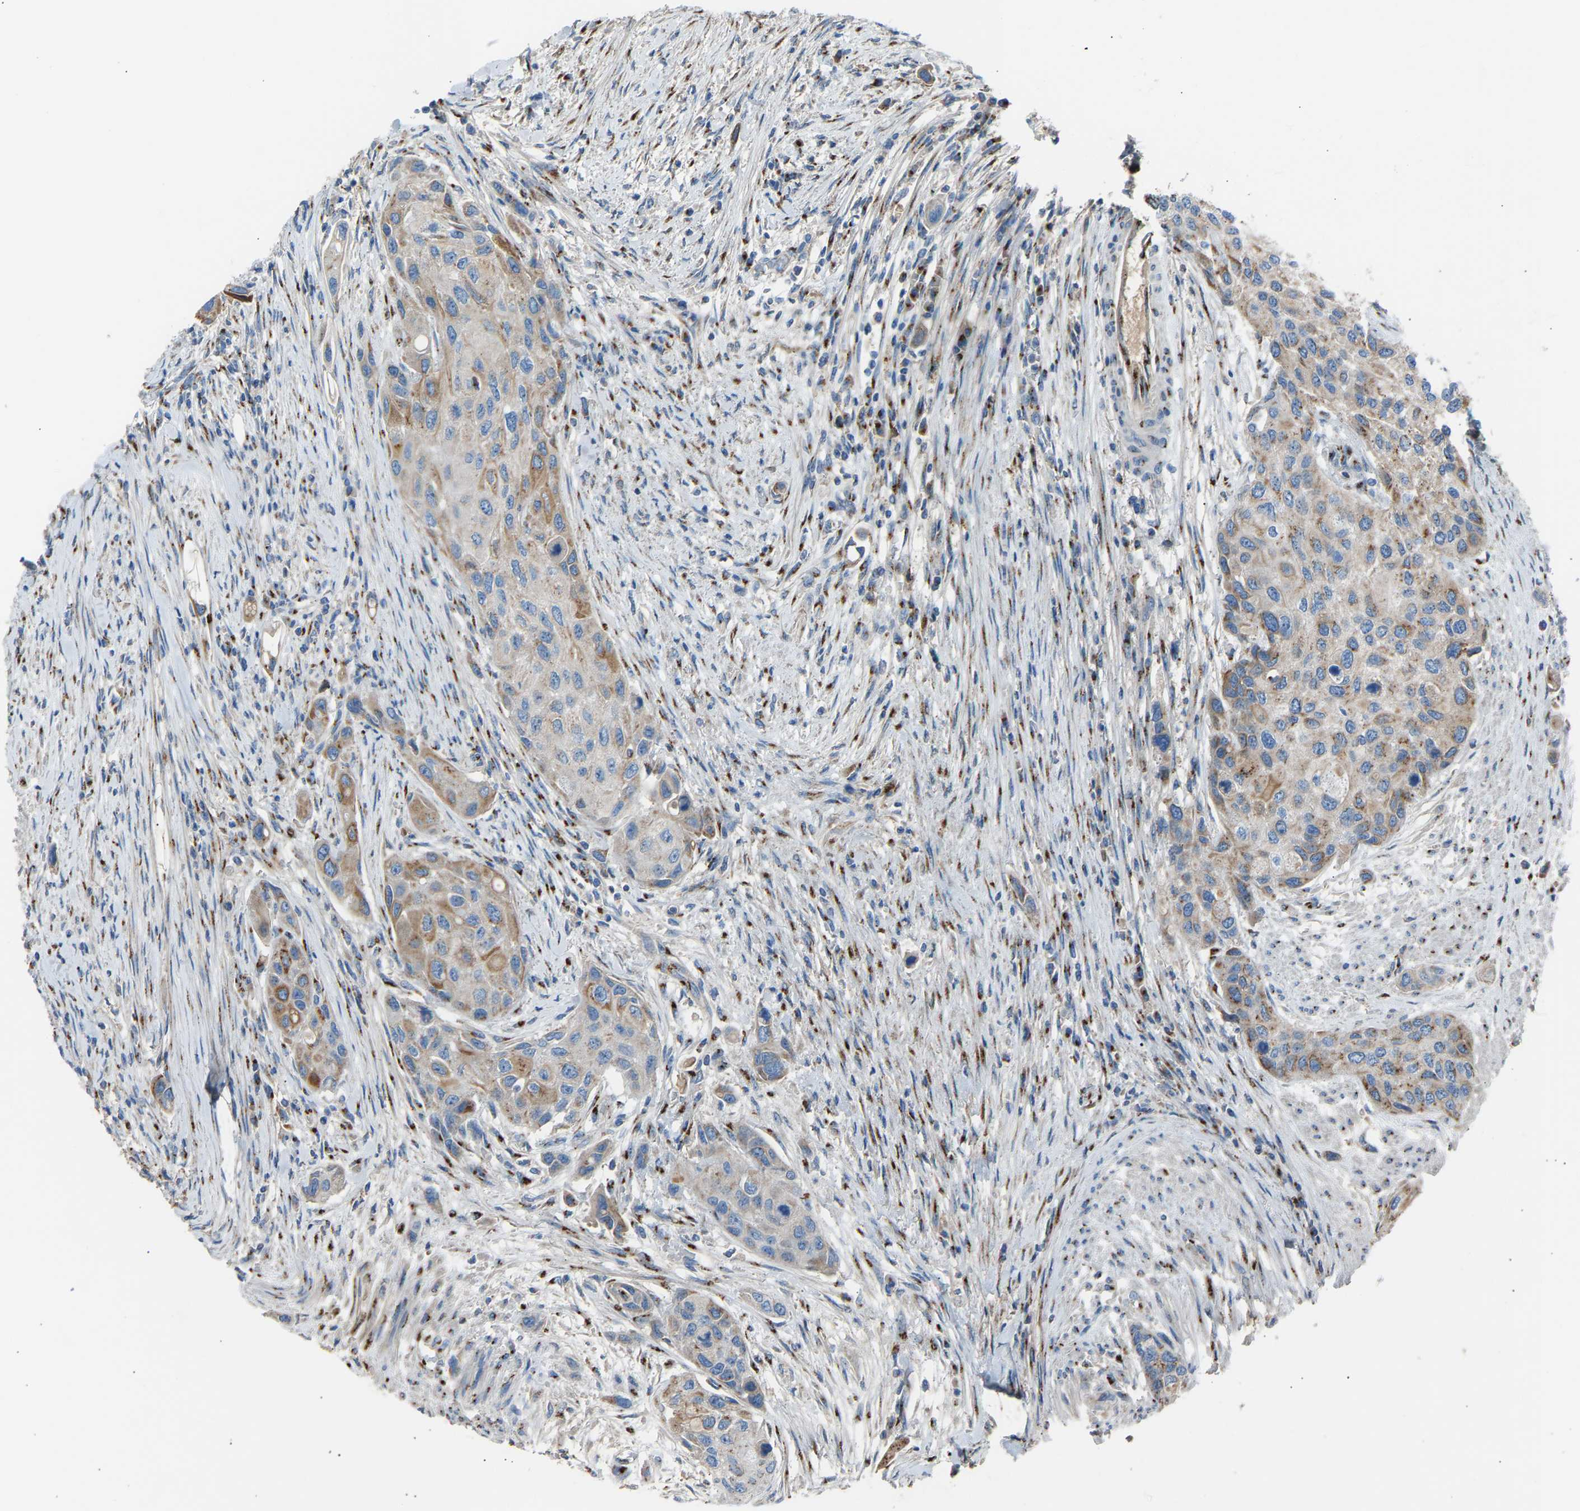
{"staining": {"intensity": "moderate", "quantity": "25%-75%", "location": "cytoplasmic/membranous"}, "tissue": "urothelial cancer", "cell_type": "Tumor cells", "image_type": "cancer", "snomed": [{"axis": "morphology", "description": "Urothelial carcinoma, High grade"}, {"axis": "topography", "description": "Urinary bladder"}], "caption": "This is a micrograph of immunohistochemistry (IHC) staining of urothelial cancer, which shows moderate staining in the cytoplasmic/membranous of tumor cells.", "gene": "CYREN", "patient": {"sex": "female", "age": 56}}